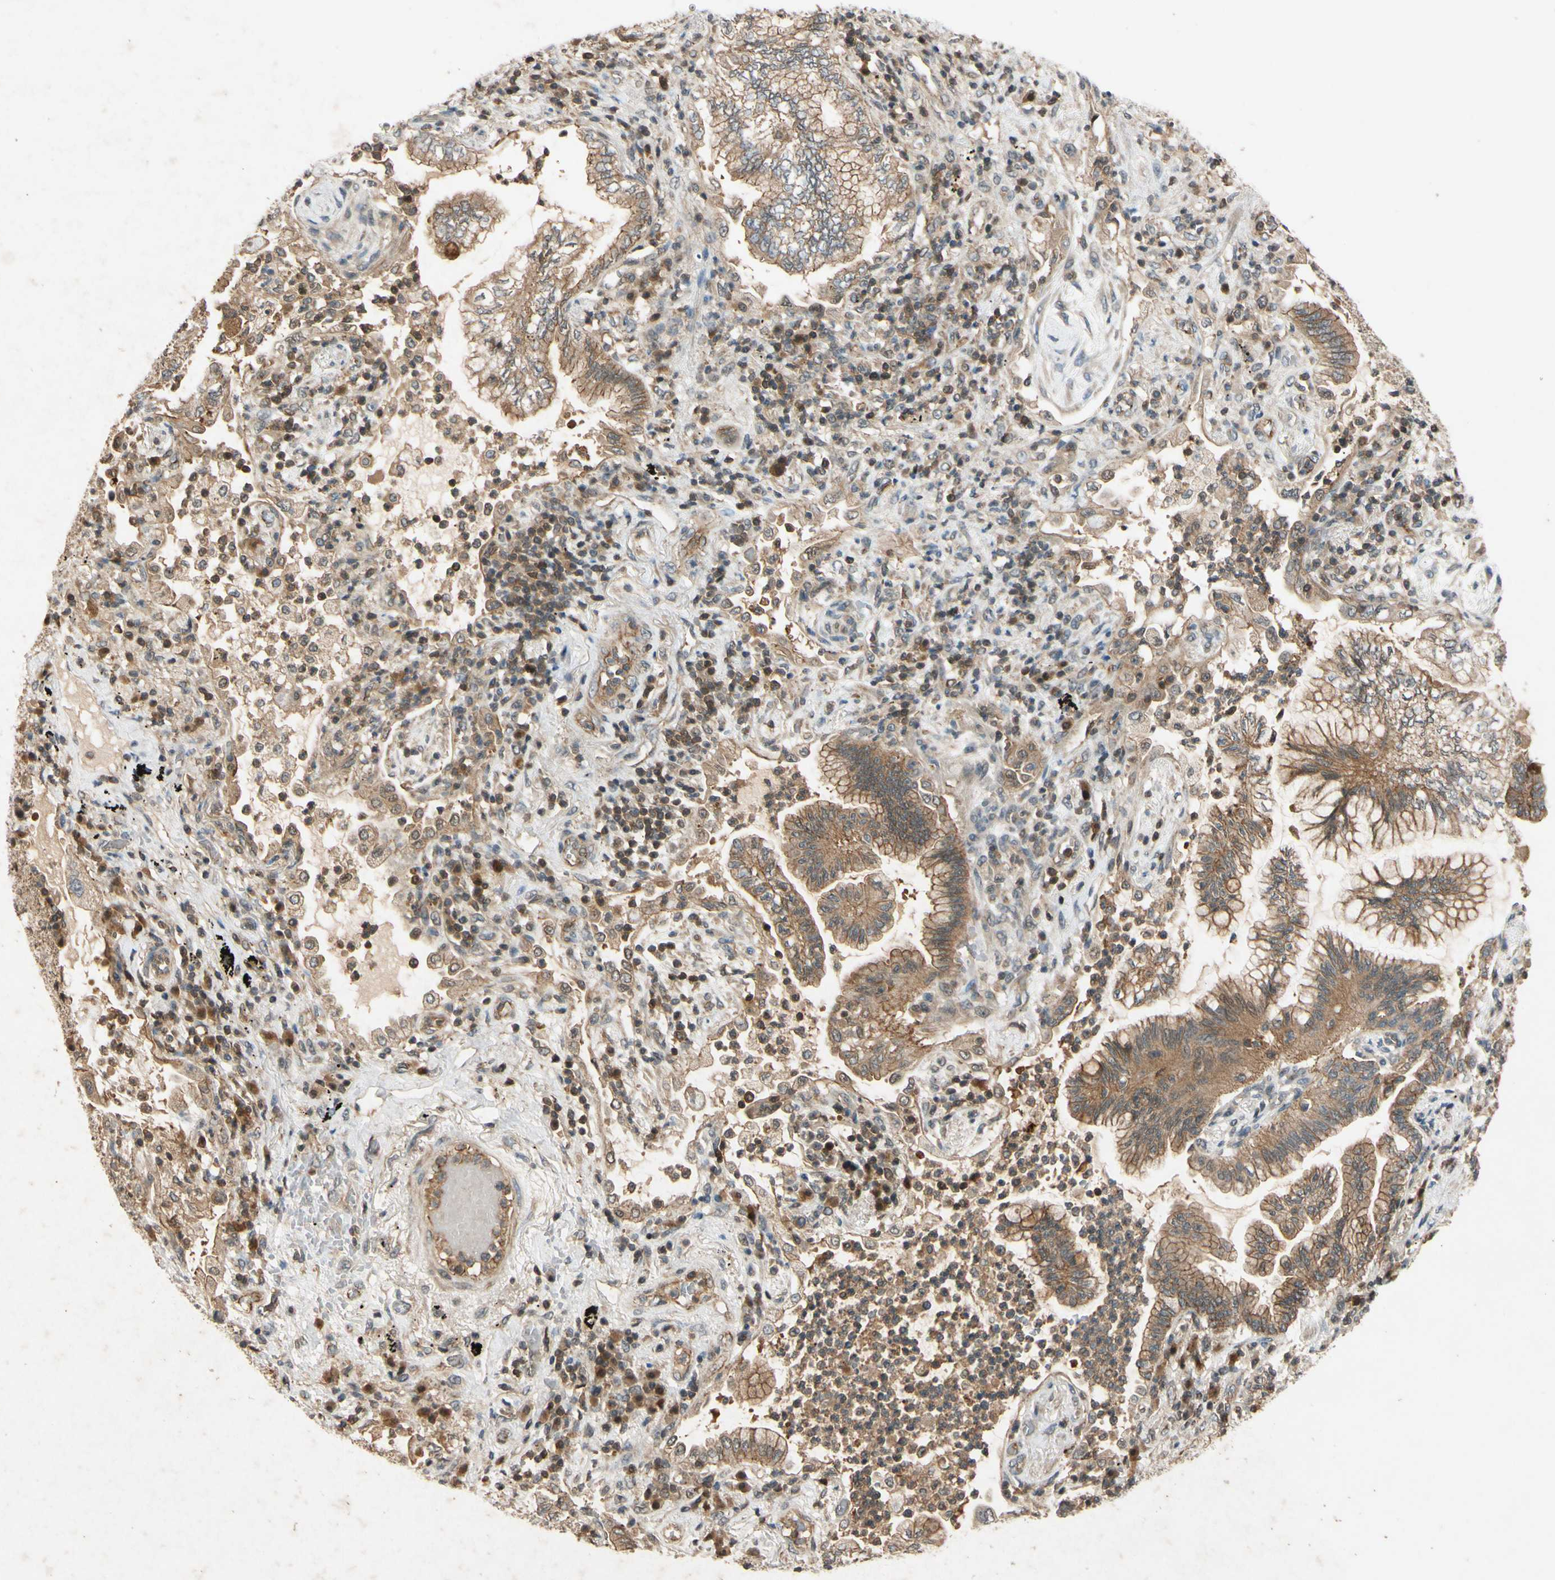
{"staining": {"intensity": "moderate", "quantity": ">75%", "location": "cytoplasmic/membranous"}, "tissue": "lung cancer", "cell_type": "Tumor cells", "image_type": "cancer", "snomed": [{"axis": "morphology", "description": "Normal tissue, NOS"}, {"axis": "morphology", "description": "Adenocarcinoma, NOS"}, {"axis": "topography", "description": "Bronchus"}, {"axis": "topography", "description": "Lung"}], "caption": "A medium amount of moderate cytoplasmic/membranous expression is seen in about >75% of tumor cells in lung adenocarcinoma tissue.", "gene": "EPHA8", "patient": {"sex": "female", "age": 70}}